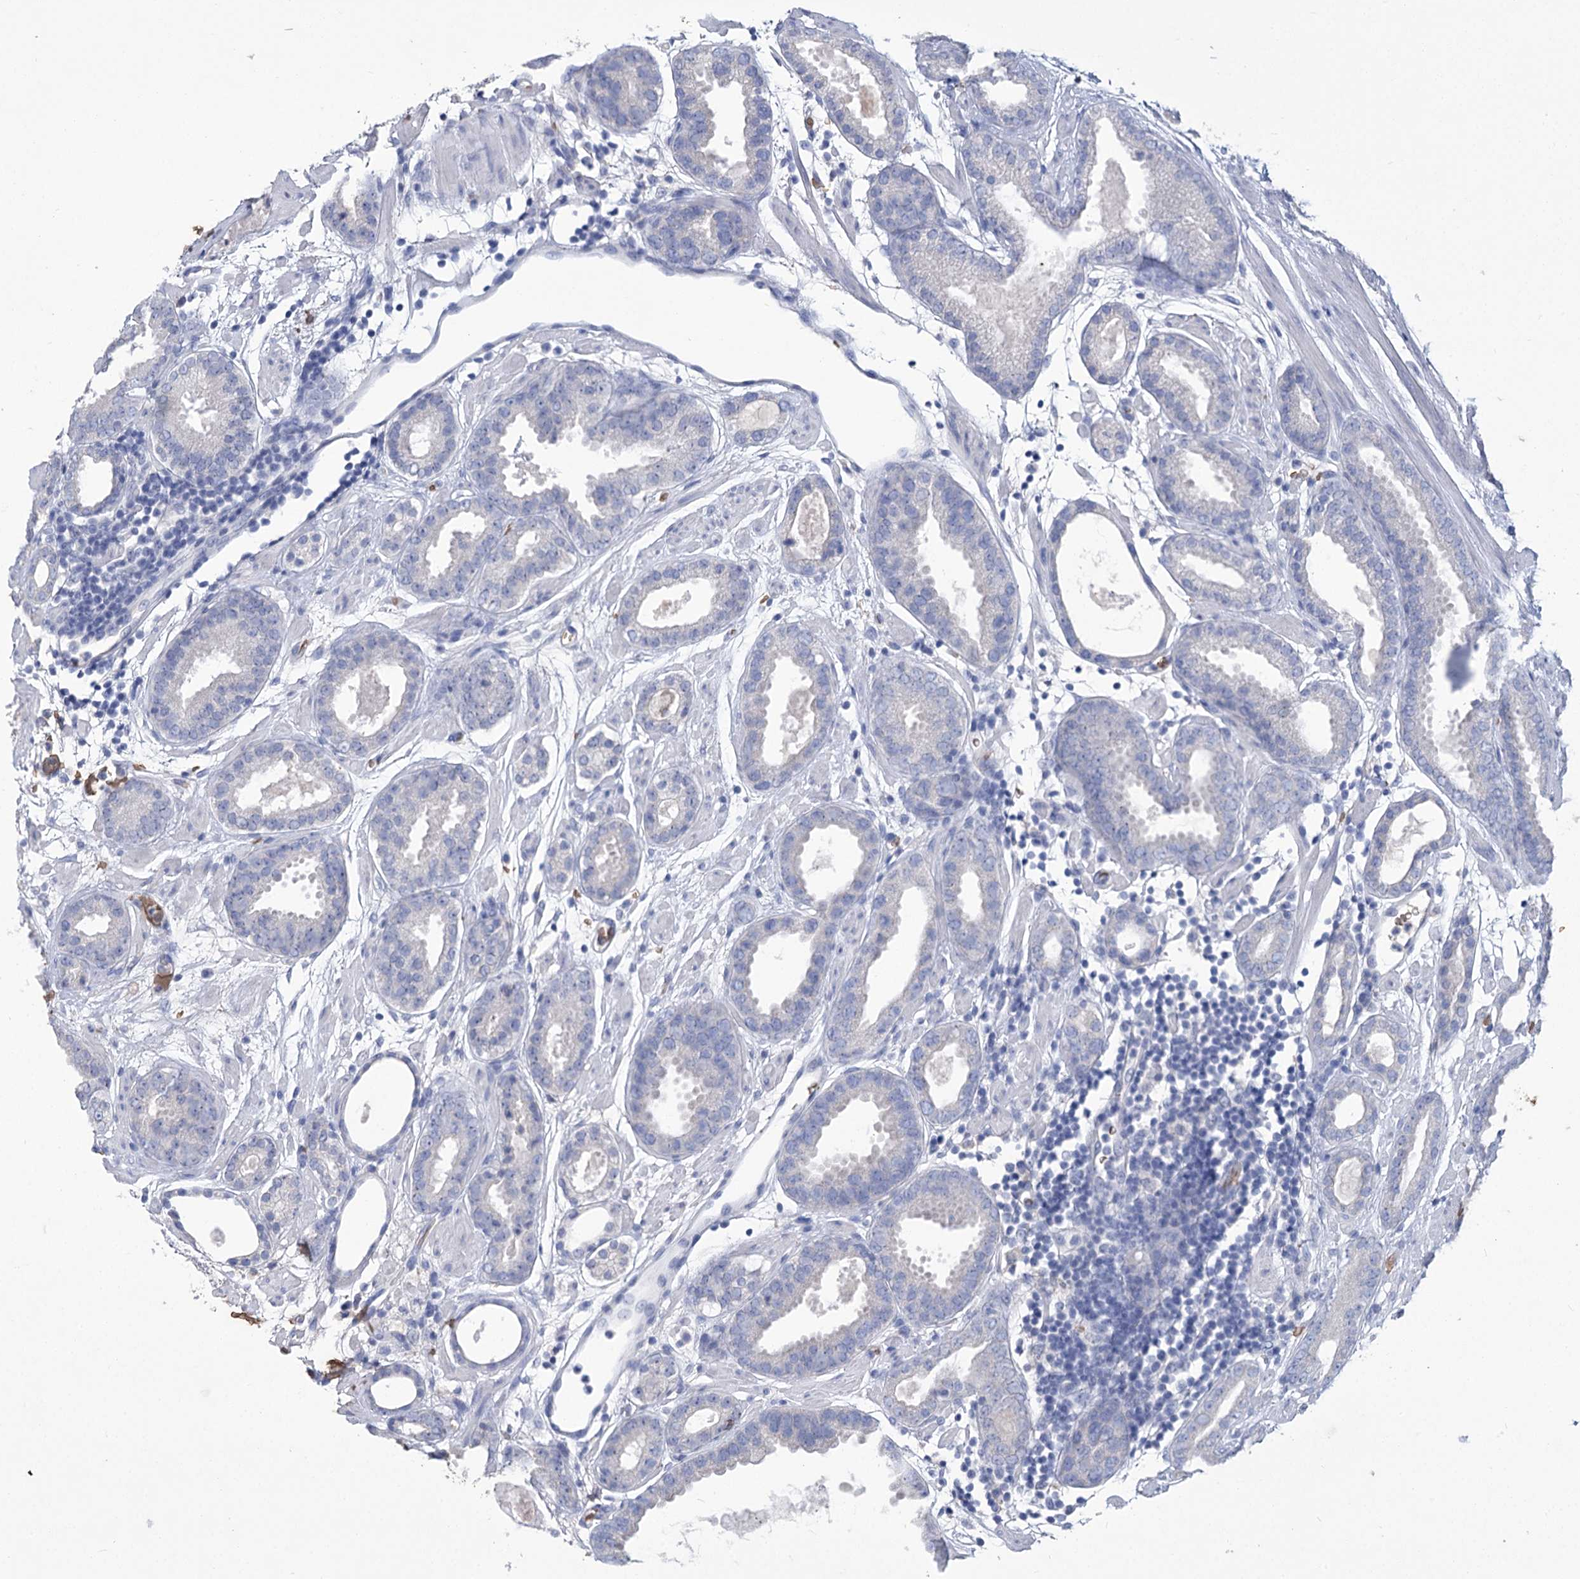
{"staining": {"intensity": "negative", "quantity": "none", "location": "none"}, "tissue": "prostate cancer", "cell_type": "Tumor cells", "image_type": "cancer", "snomed": [{"axis": "morphology", "description": "Adenocarcinoma, Low grade"}, {"axis": "topography", "description": "Prostate"}], "caption": "Tumor cells show no significant protein expression in prostate cancer.", "gene": "HBA1", "patient": {"sex": "male", "age": 69}}